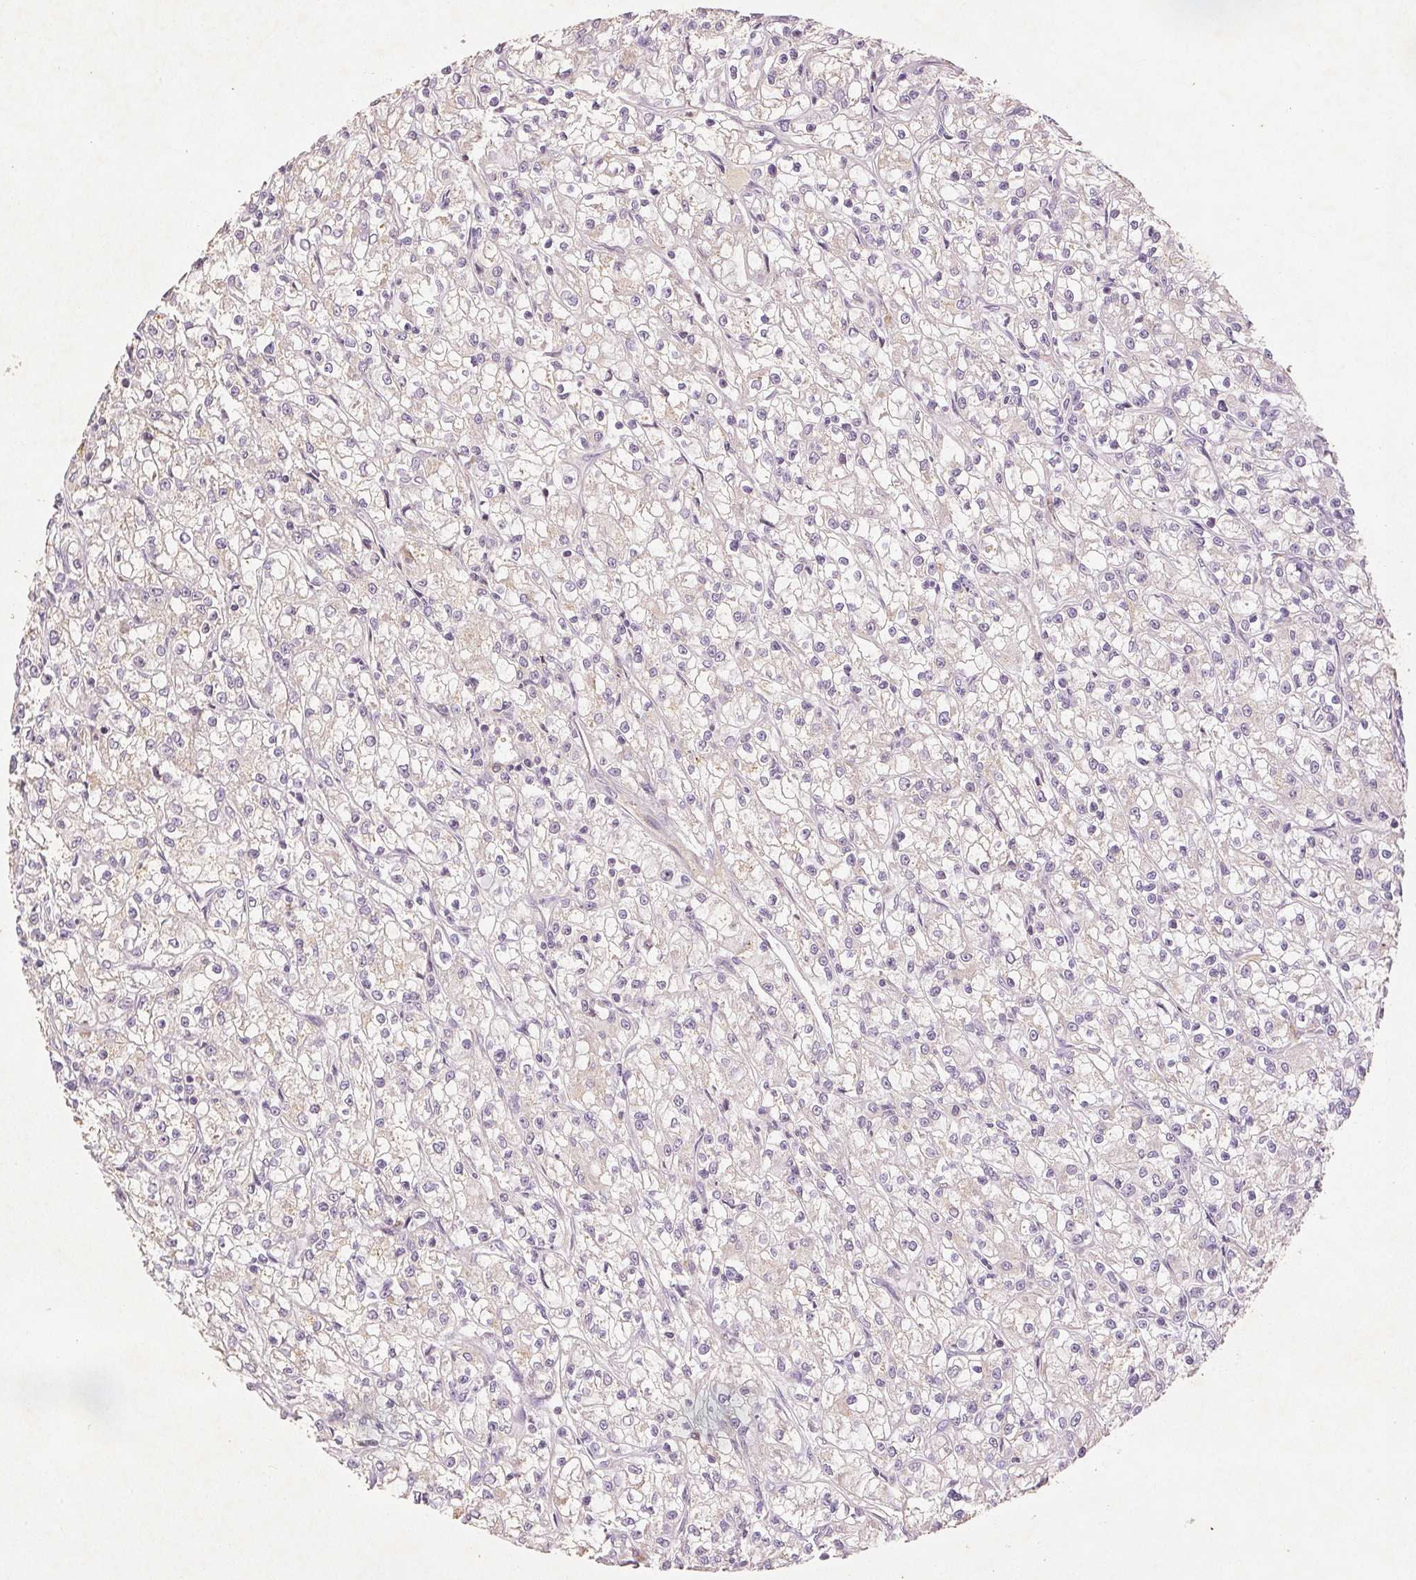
{"staining": {"intensity": "negative", "quantity": "none", "location": "none"}, "tissue": "renal cancer", "cell_type": "Tumor cells", "image_type": "cancer", "snomed": [{"axis": "morphology", "description": "Adenocarcinoma, NOS"}, {"axis": "topography", "description": "Kidney"}], "caption": "An immunohistochemistry histopathology image of renal cancer is shown. There is no staining in tumor cells of renal cancer. (Brightfield microscopy of DAB (3,3'-diaminobenzidine) IHC at high magnification).", "gene": "YIF1B", "patient": {"sex": "female", "age": 59}}